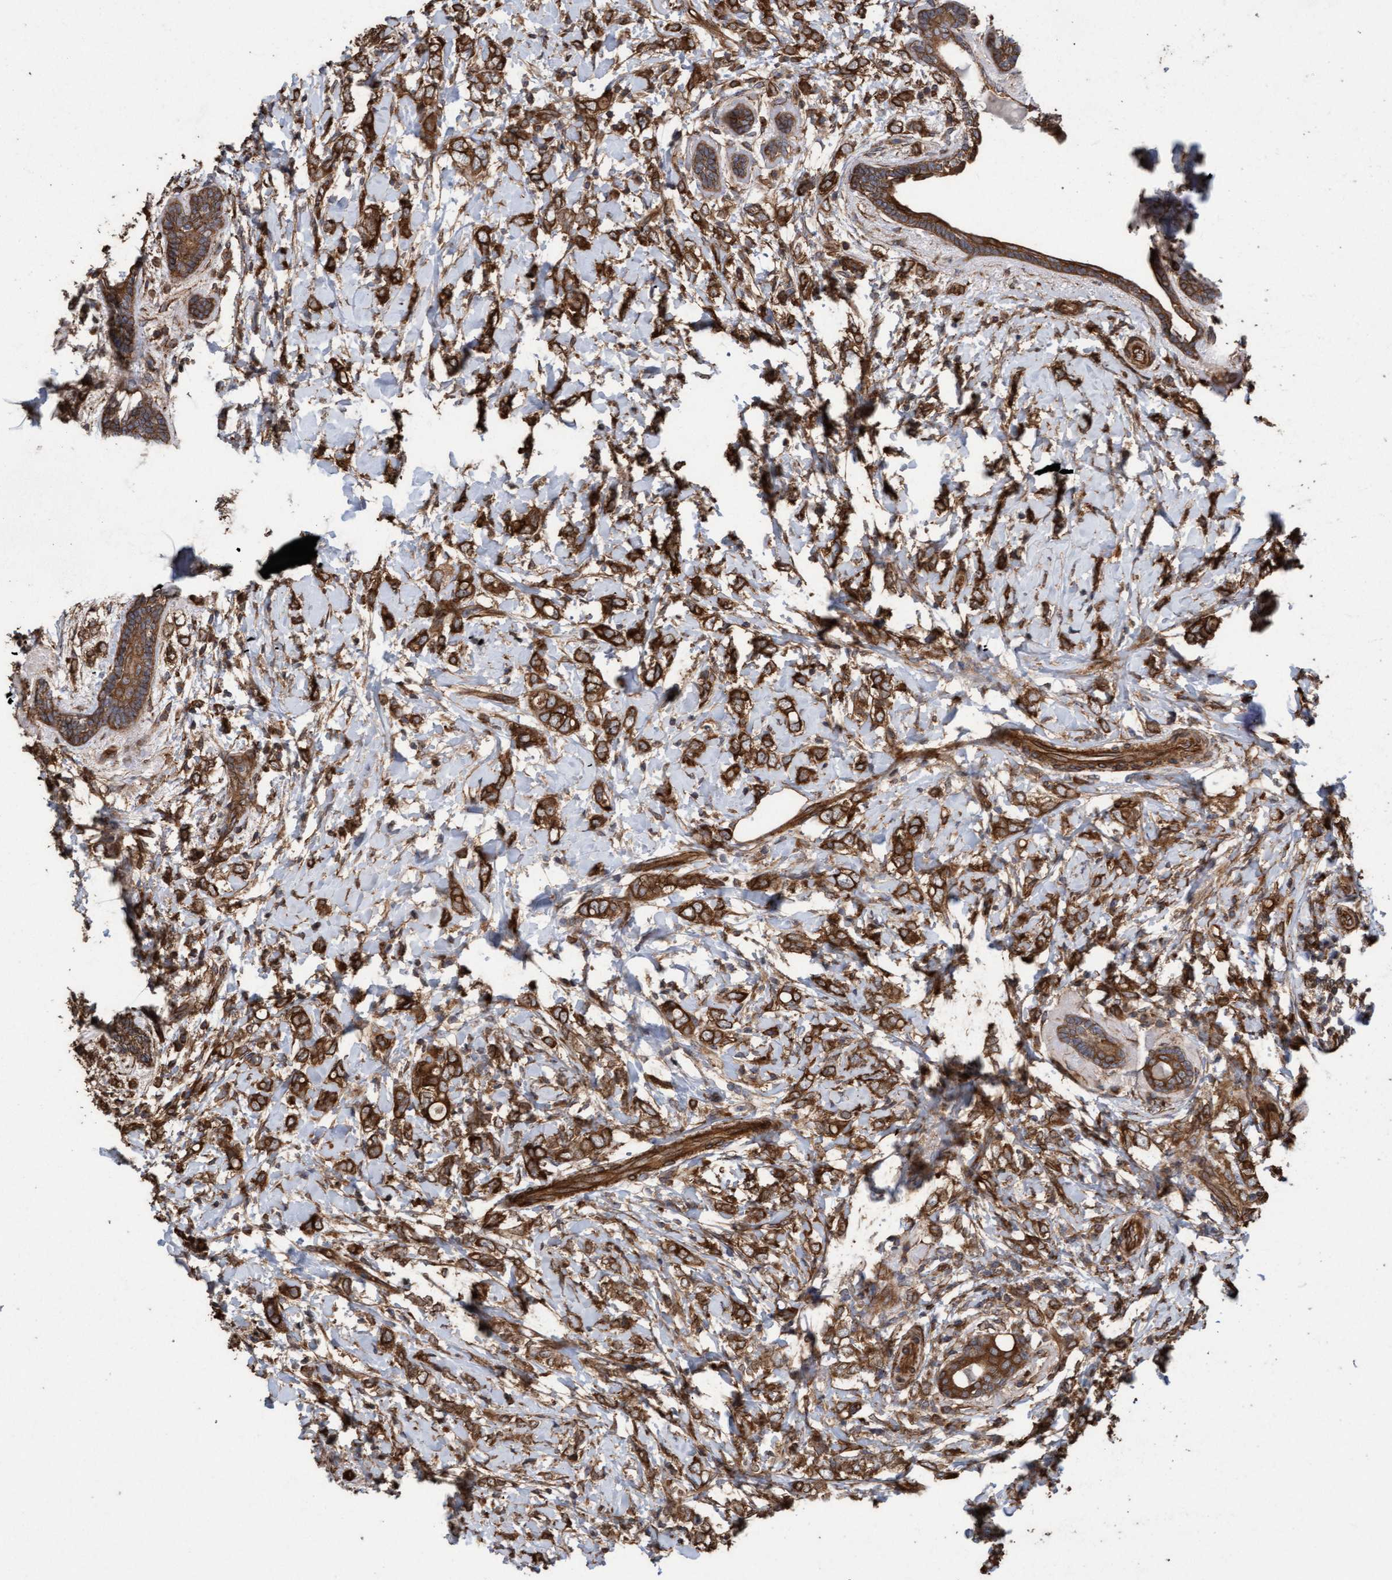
{"staining": {"intensity": "strong", "quantity": ">75%", "location": "cytoplasmic/membranous"}, "tissue": "breast cancer", "cell_type": "Tumor cells", "image_type": "cancer", "snomed": [{"axis": "morphology", "description": "Normal tissue, NOS"}, {"axis": "morphology", "description": "Lobular carcinoma"}, {"axis": "topography", "description": "Breast"}], "caption": "High-magnification brightfield microscopy of lobular carcinoma (breast) stained with DAB (brown) and counterstained with hematoxylin (blue). tumor cells exhibit strong cytoplasmic/membranous positivity is seen in about>75% of cells.", "gene": "CDC42EP4", "patient": {"sex": "female", "age": 47}}